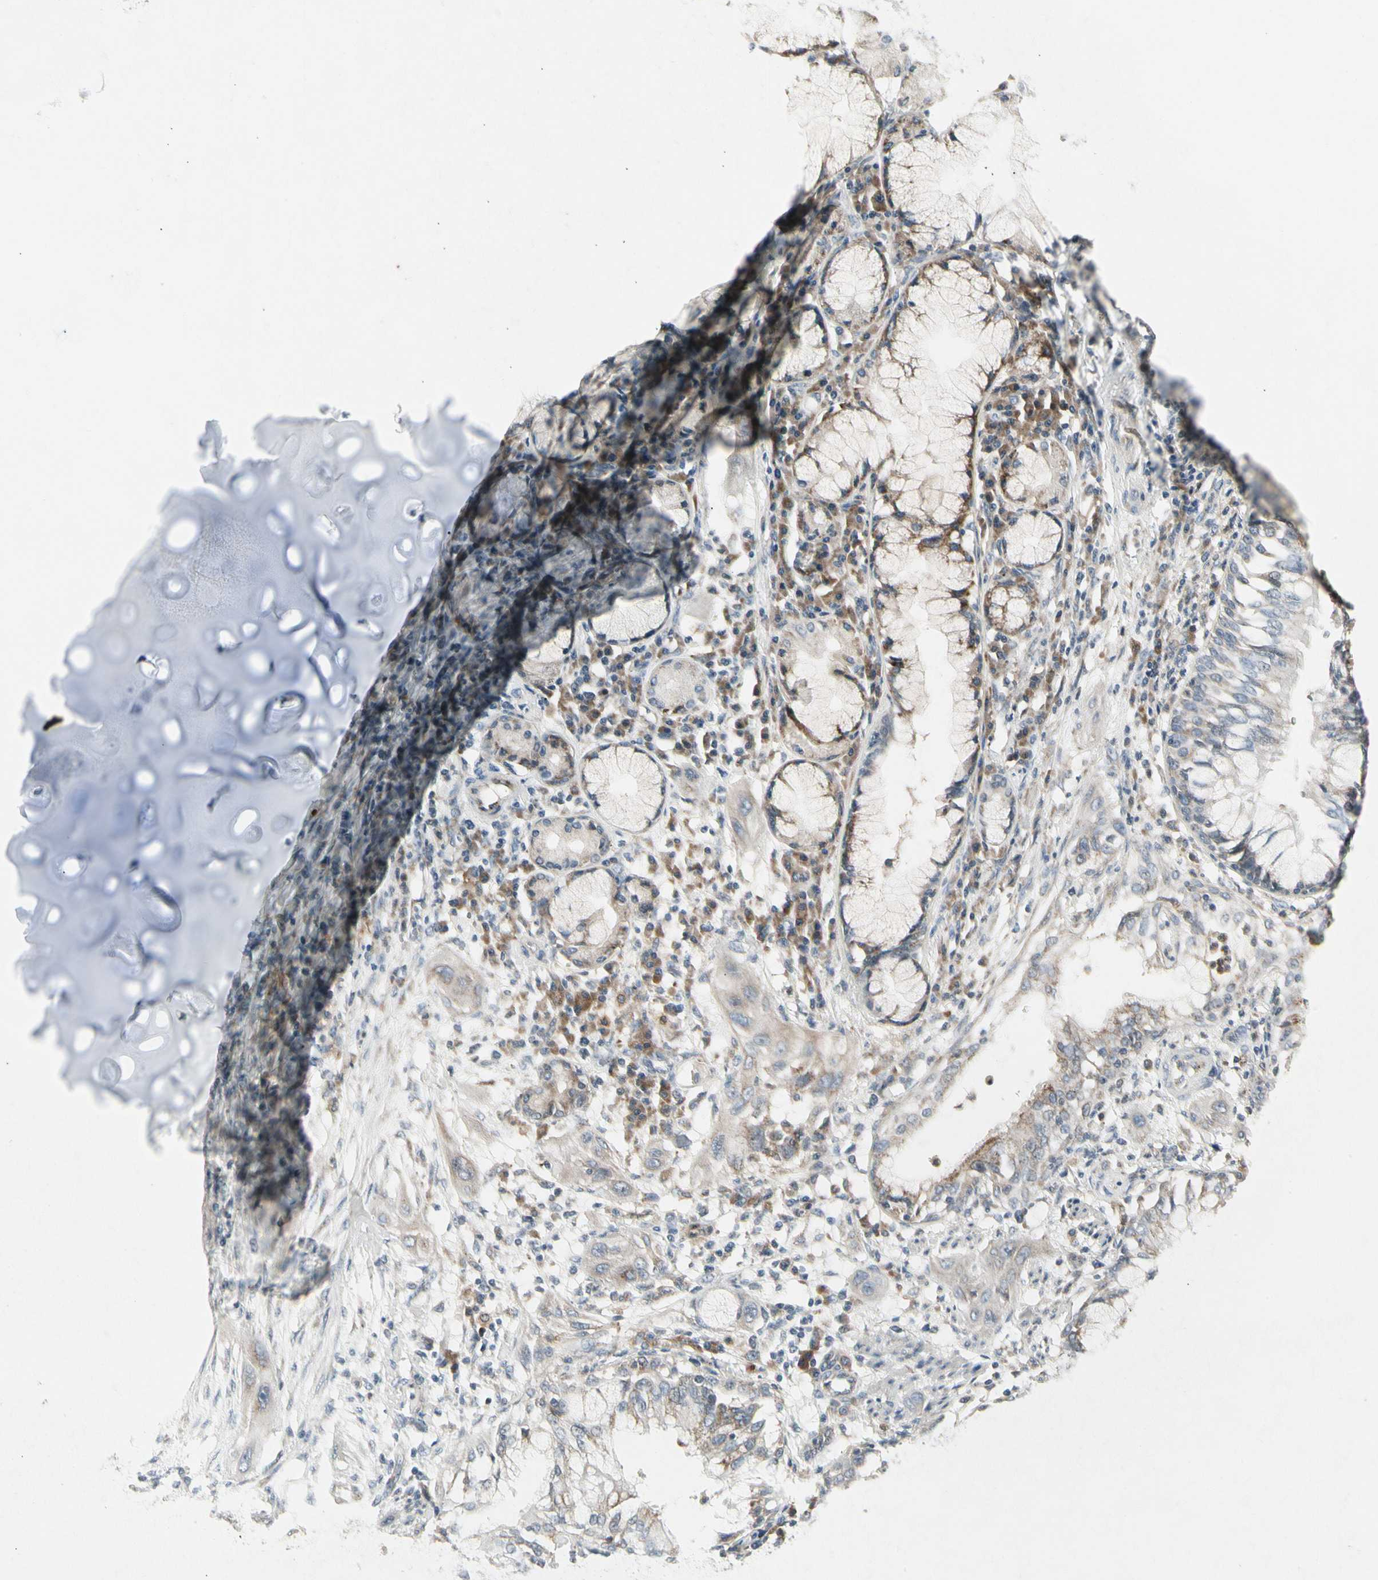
{"staining": {"intensity": "weak", "quantity": "<25%", "location": "cytoplasmic/membranous"}, "tissue": "lung cancer", "cell_type": "Tumor cells", "image_type": "cancer", "snomed": [{"axis": "morphology", "description": "Squamous cell carcinoma, NOS"}, {"axis": "topography", "description": "Lung"}], "caption": "Immunohistochemistry (IHC) micrograph of neoplastic tissue: human squamous cell carcinoma (lung) stained with DAB shows no significant protein staining in tumor cells. The staining was performed using DAB (3,3'-diaminobenzidine) to visualize the protein expression in brown, while the nuclei were stained in blue with hematoxylin (Magnification: 20x).", "gene": "GRN", "patient": {"sex": "female", "age": 47}}